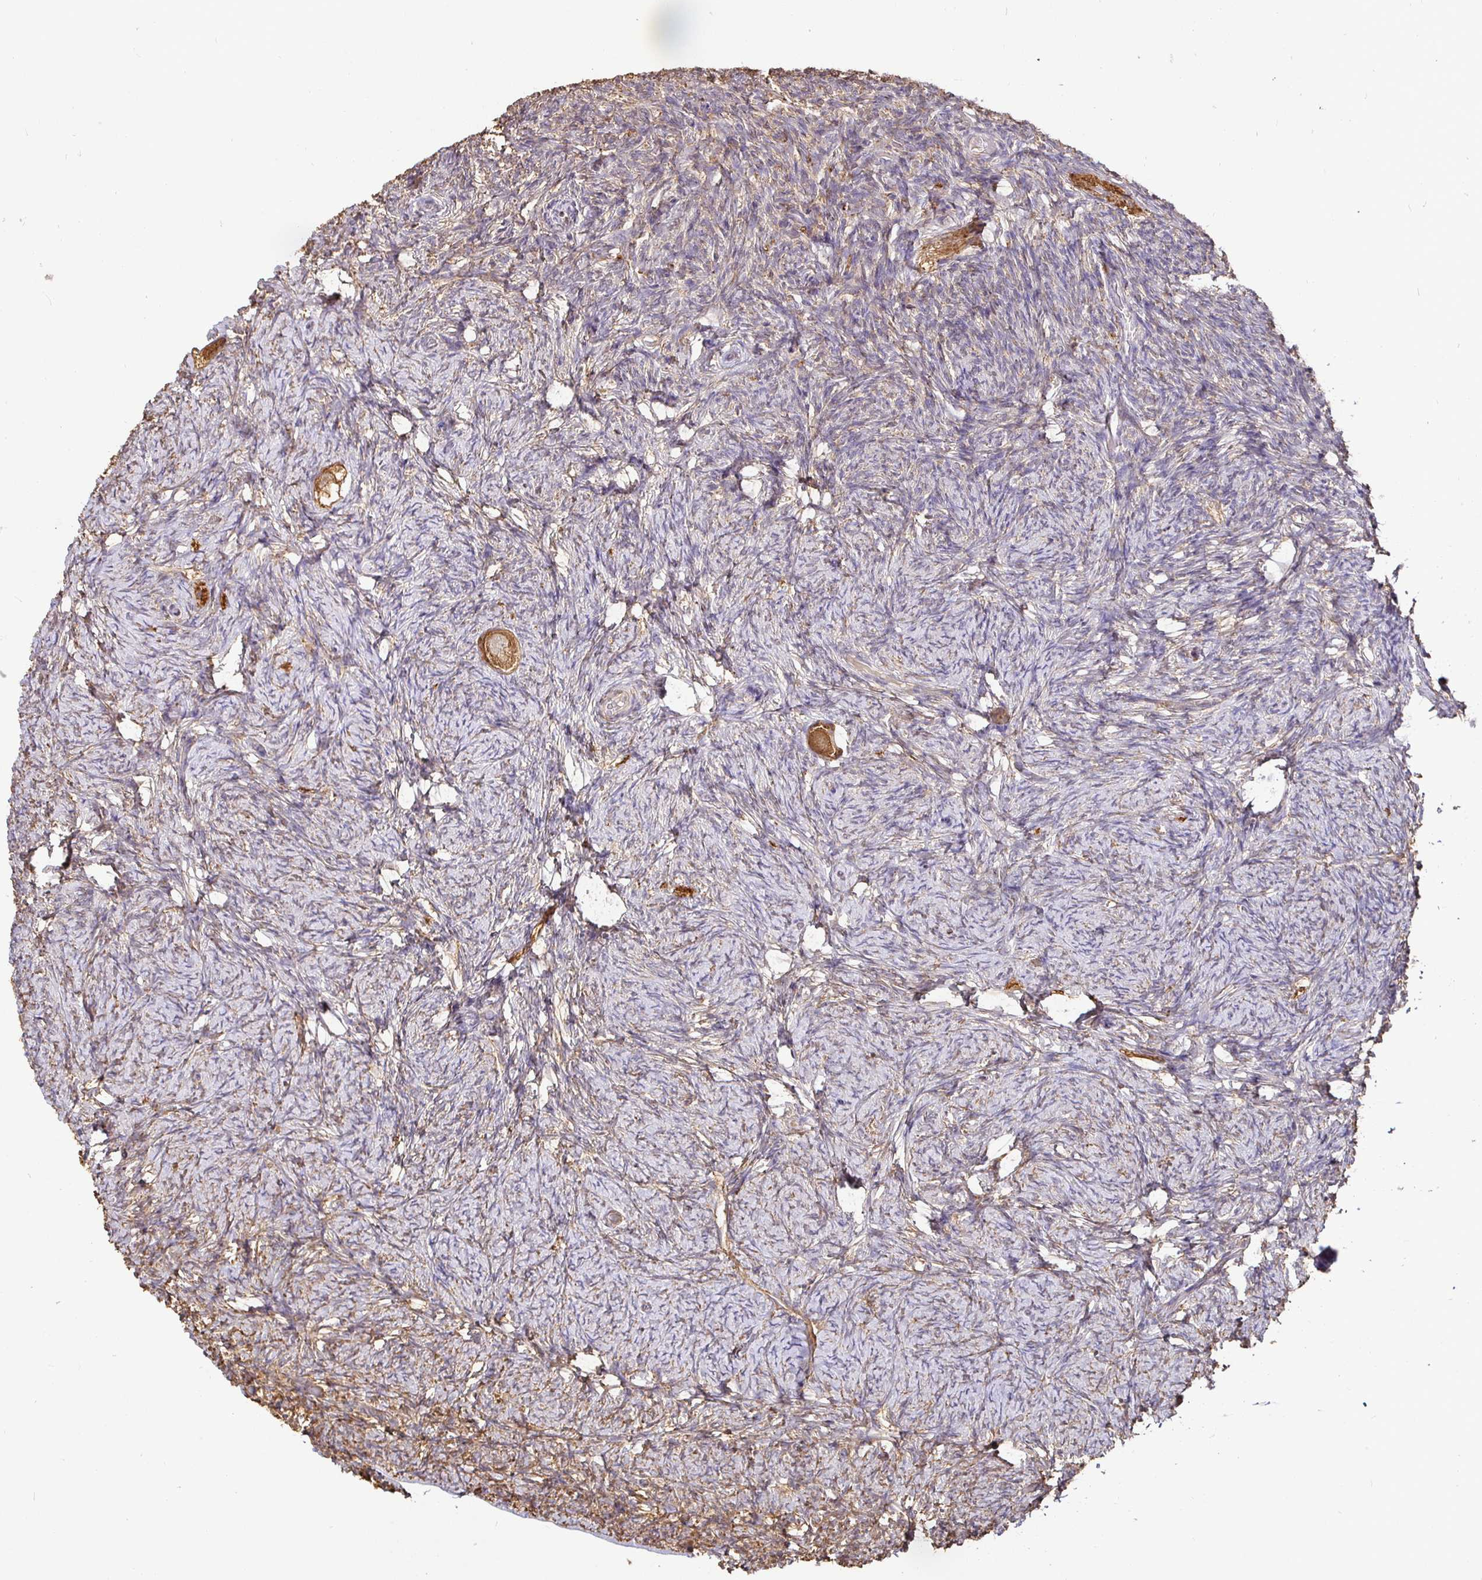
{"staining": {"intensity": "moderate", "quantity": ">75%", "location": "cytoplasmic/membranous"}, "tissue": "ovary", "cell_type": "Follicle cells", "image_type": "normal", "snomed": [{"axis": "morphology", "description": "Normal tissue, NOS"}, {"axis": "topography", "description": "Ovary"}], "caption": "Protein analysis of unremarkable ovary exhibits moderate cytoplasmic/membranous positivity in about >75% of follicle cells.", "gene": "MAPK8IP3", "patient": {"sex": "female", "age": 34}}